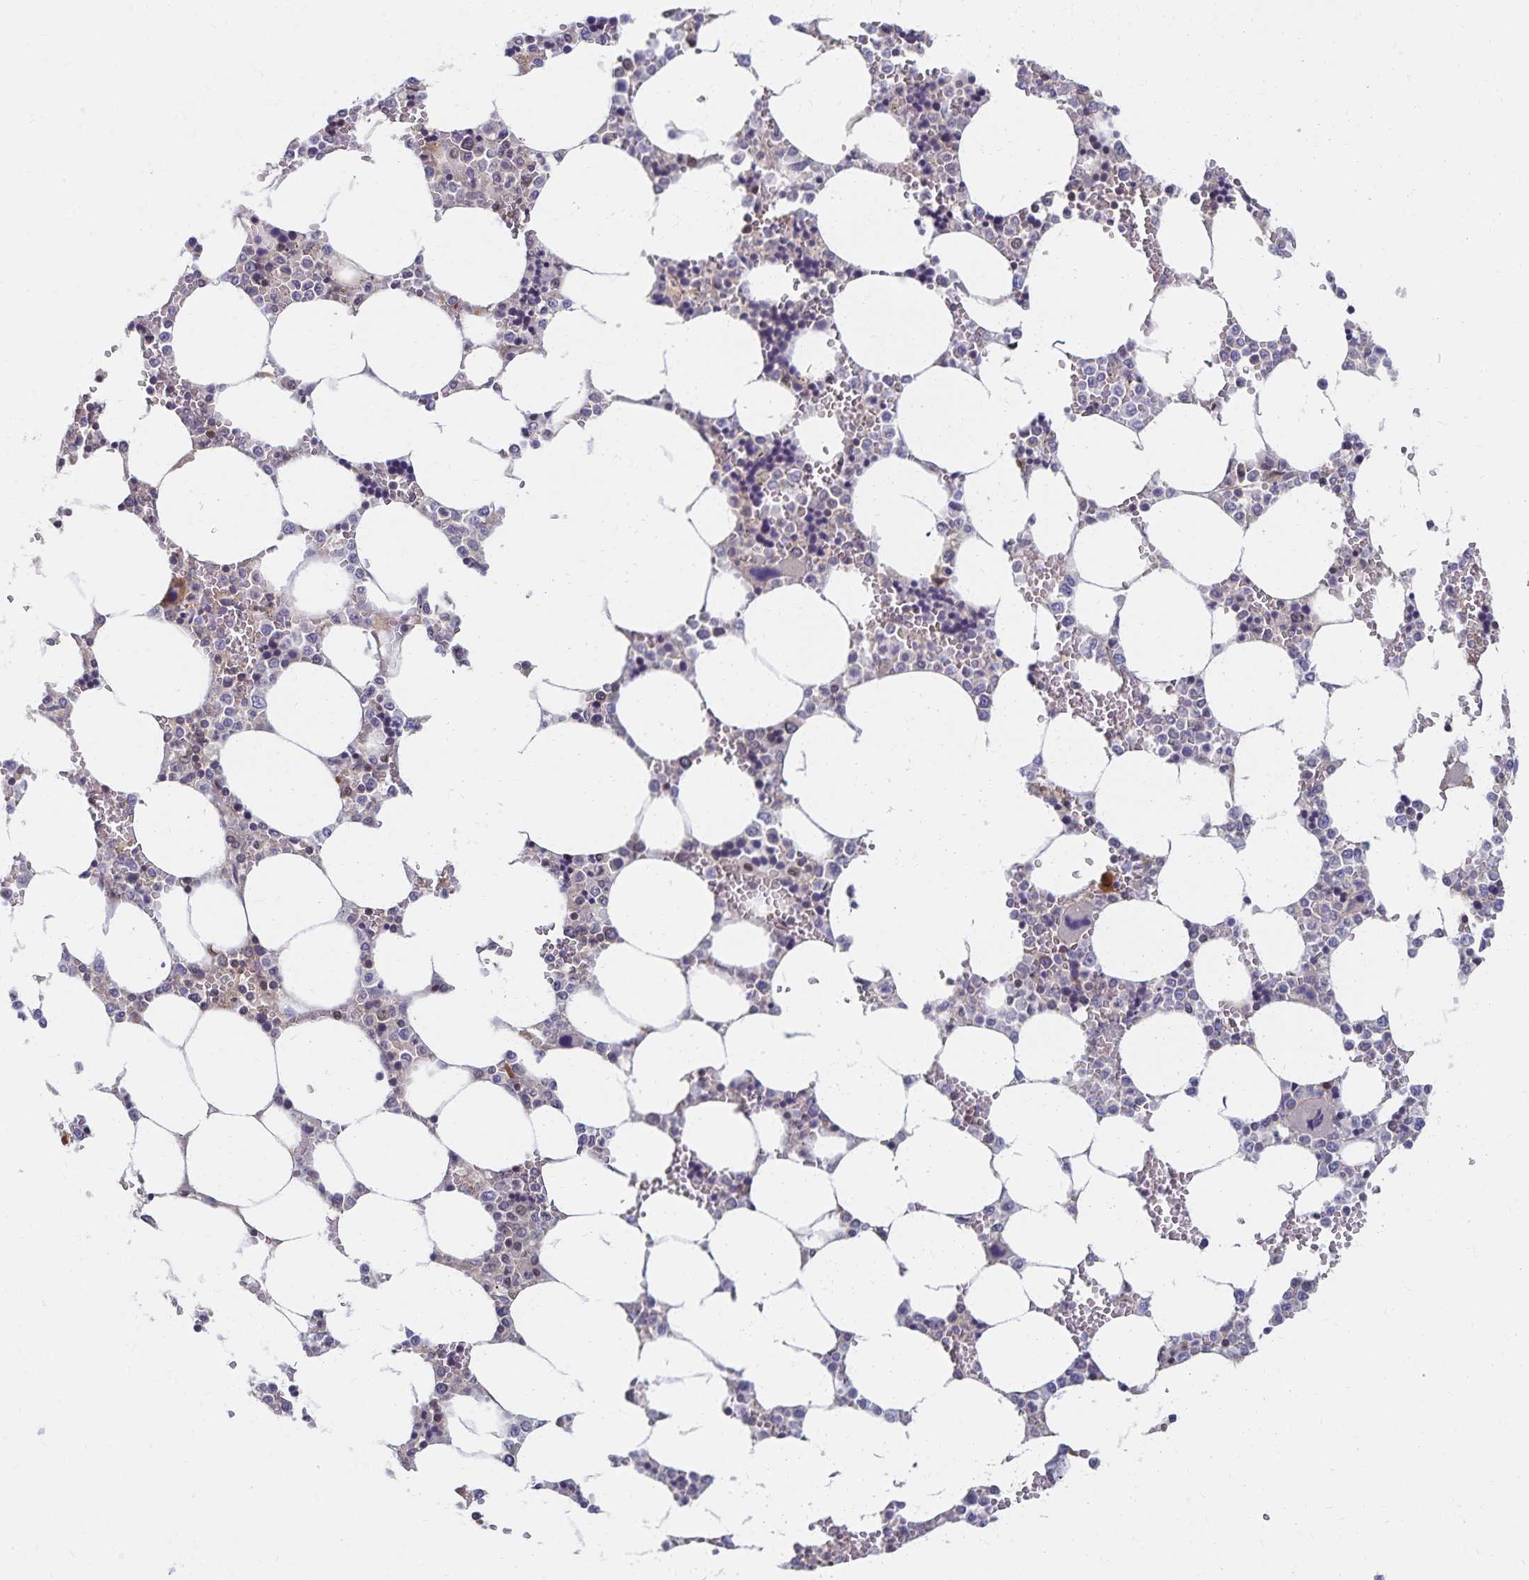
{"staining": {"intensity": "negative", "quantity": "none", "location": "none"}, "tissue": "bone marrow", "cell_type": "Hematopoietic cells", "image_type": "normal", "snomed": [{"axis": "morphology", "description": "Normal tissue, NOS"}, {"axis": "topography", "description": "Bone marrow"}], "caption": "High power microscopy image of an immunohistochemistry (IHC) image of normal bone marrow, revealing no significant staining in hematopoietic cells. (DAB immunohistochemistry (IHC), high magnification).", "gene": "RAB9B", "patient": {"sex": "male", "age": 64}}